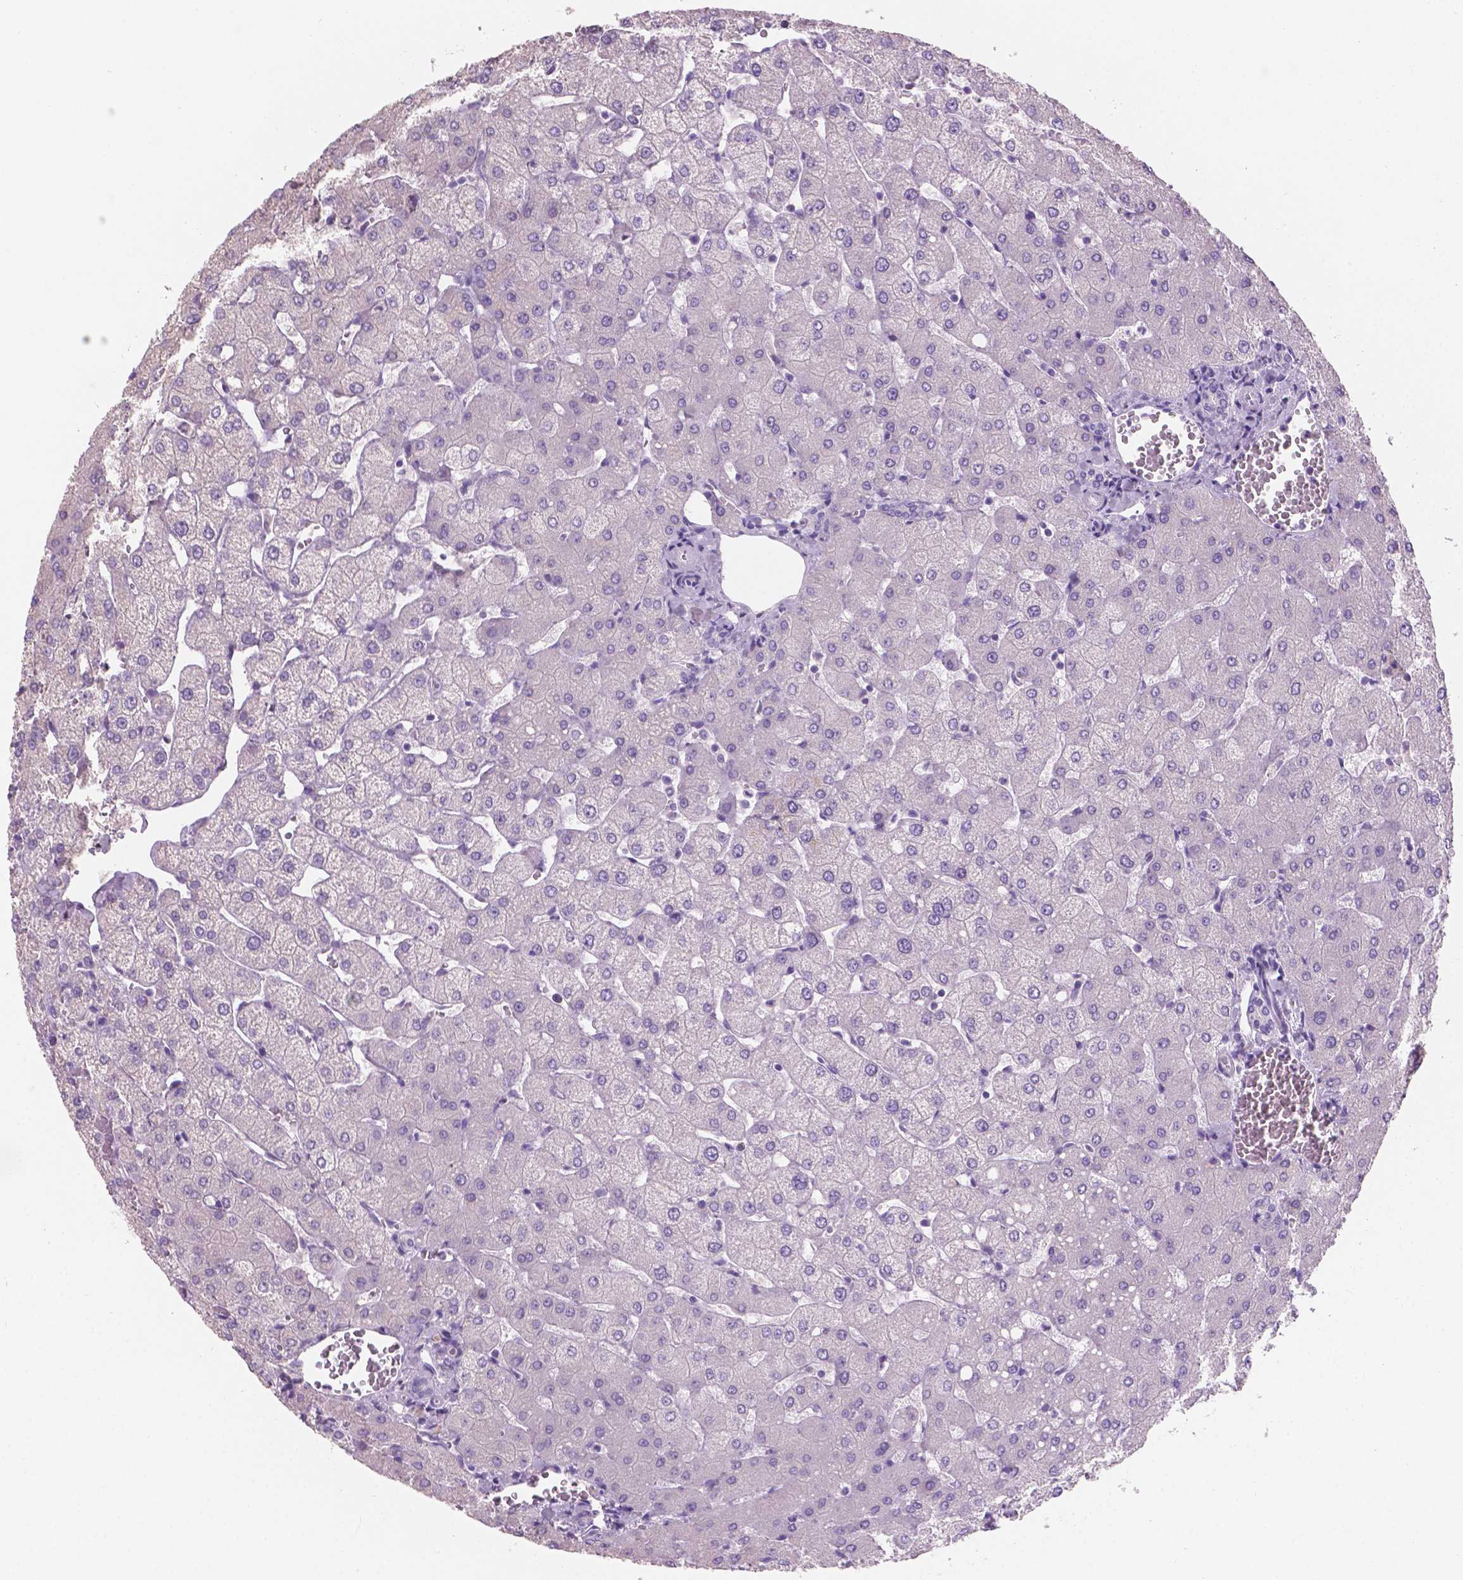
{"staining": {"intensity": "negative", "quantity": "none", "location": "none"}, "tissue": "liver", "cell_type": "Cholangiocytes", "image_type": "normal", "snomed": [{"axis": "morphology", "description": "Normal tissue, NOS"}, {"axis": "topography", "description": "Liver"}], "caption": "This is an IHC image of benign human liver. There is no staining in cholangiocytes.", "gene": "SBSN", "patient": {"sex": "female", "age": 54}}